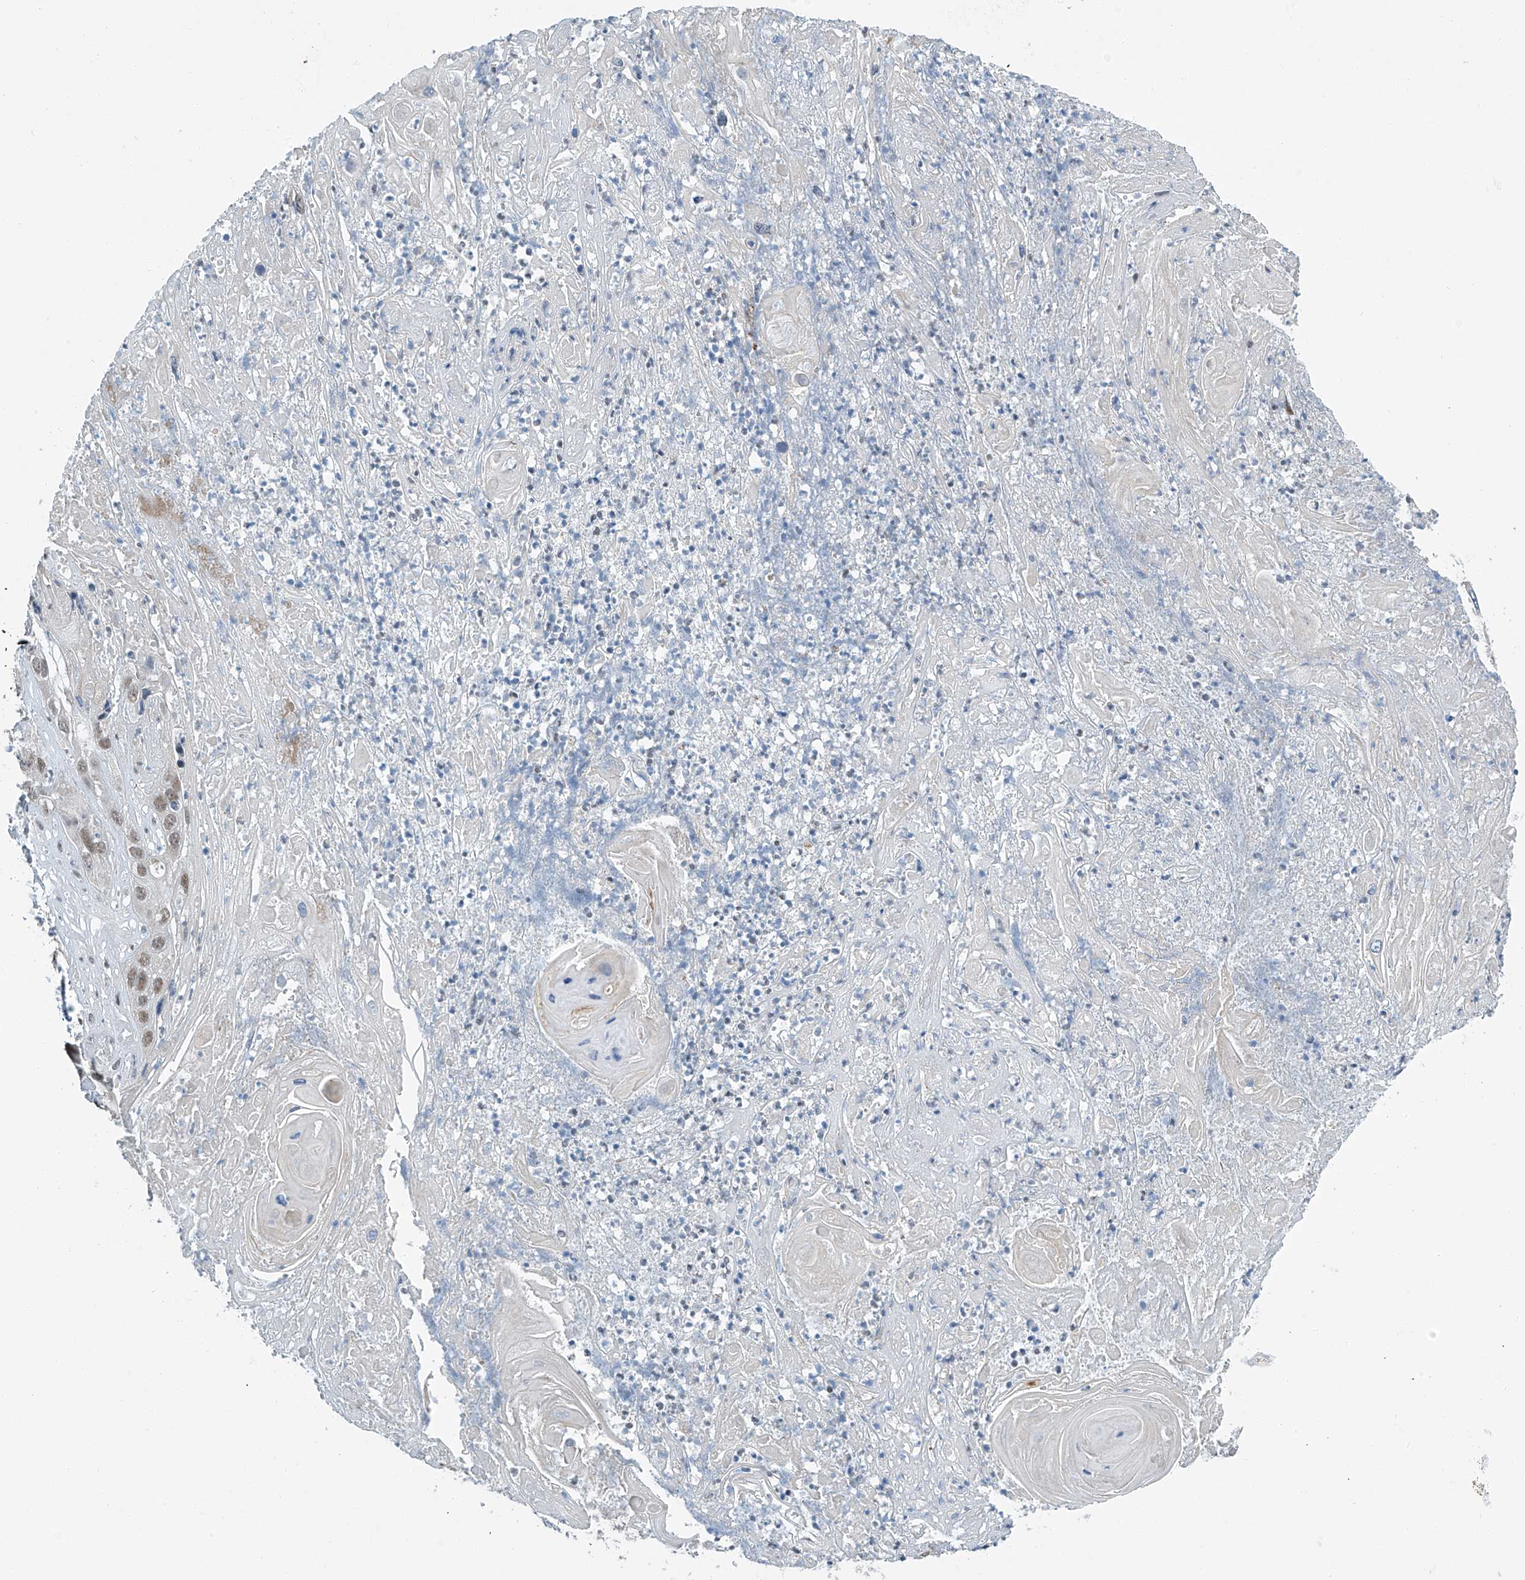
{"staining": {"intensity": "moderate", "quantity": "25%-75%", "location": "nuclear"}, "tissue": "skin cancer", "cell_type": "Tumor cells", "image_type": "cancer", "snomed": [{"axis": "morphology", "description": "Squamous cell carcinoma, NOS"}, {"axis": "topography", "description": "Skin"}], "caption": "Immunohistochemistry histopathology image of skin squamous cell carcinoma stained for a protein (brown), which exhibits medium levels of moderate nuclear staining in about 25%-75% of tumor cells.", "gene": "TAF8", "patient": {"sex": "male", "age": 55}}